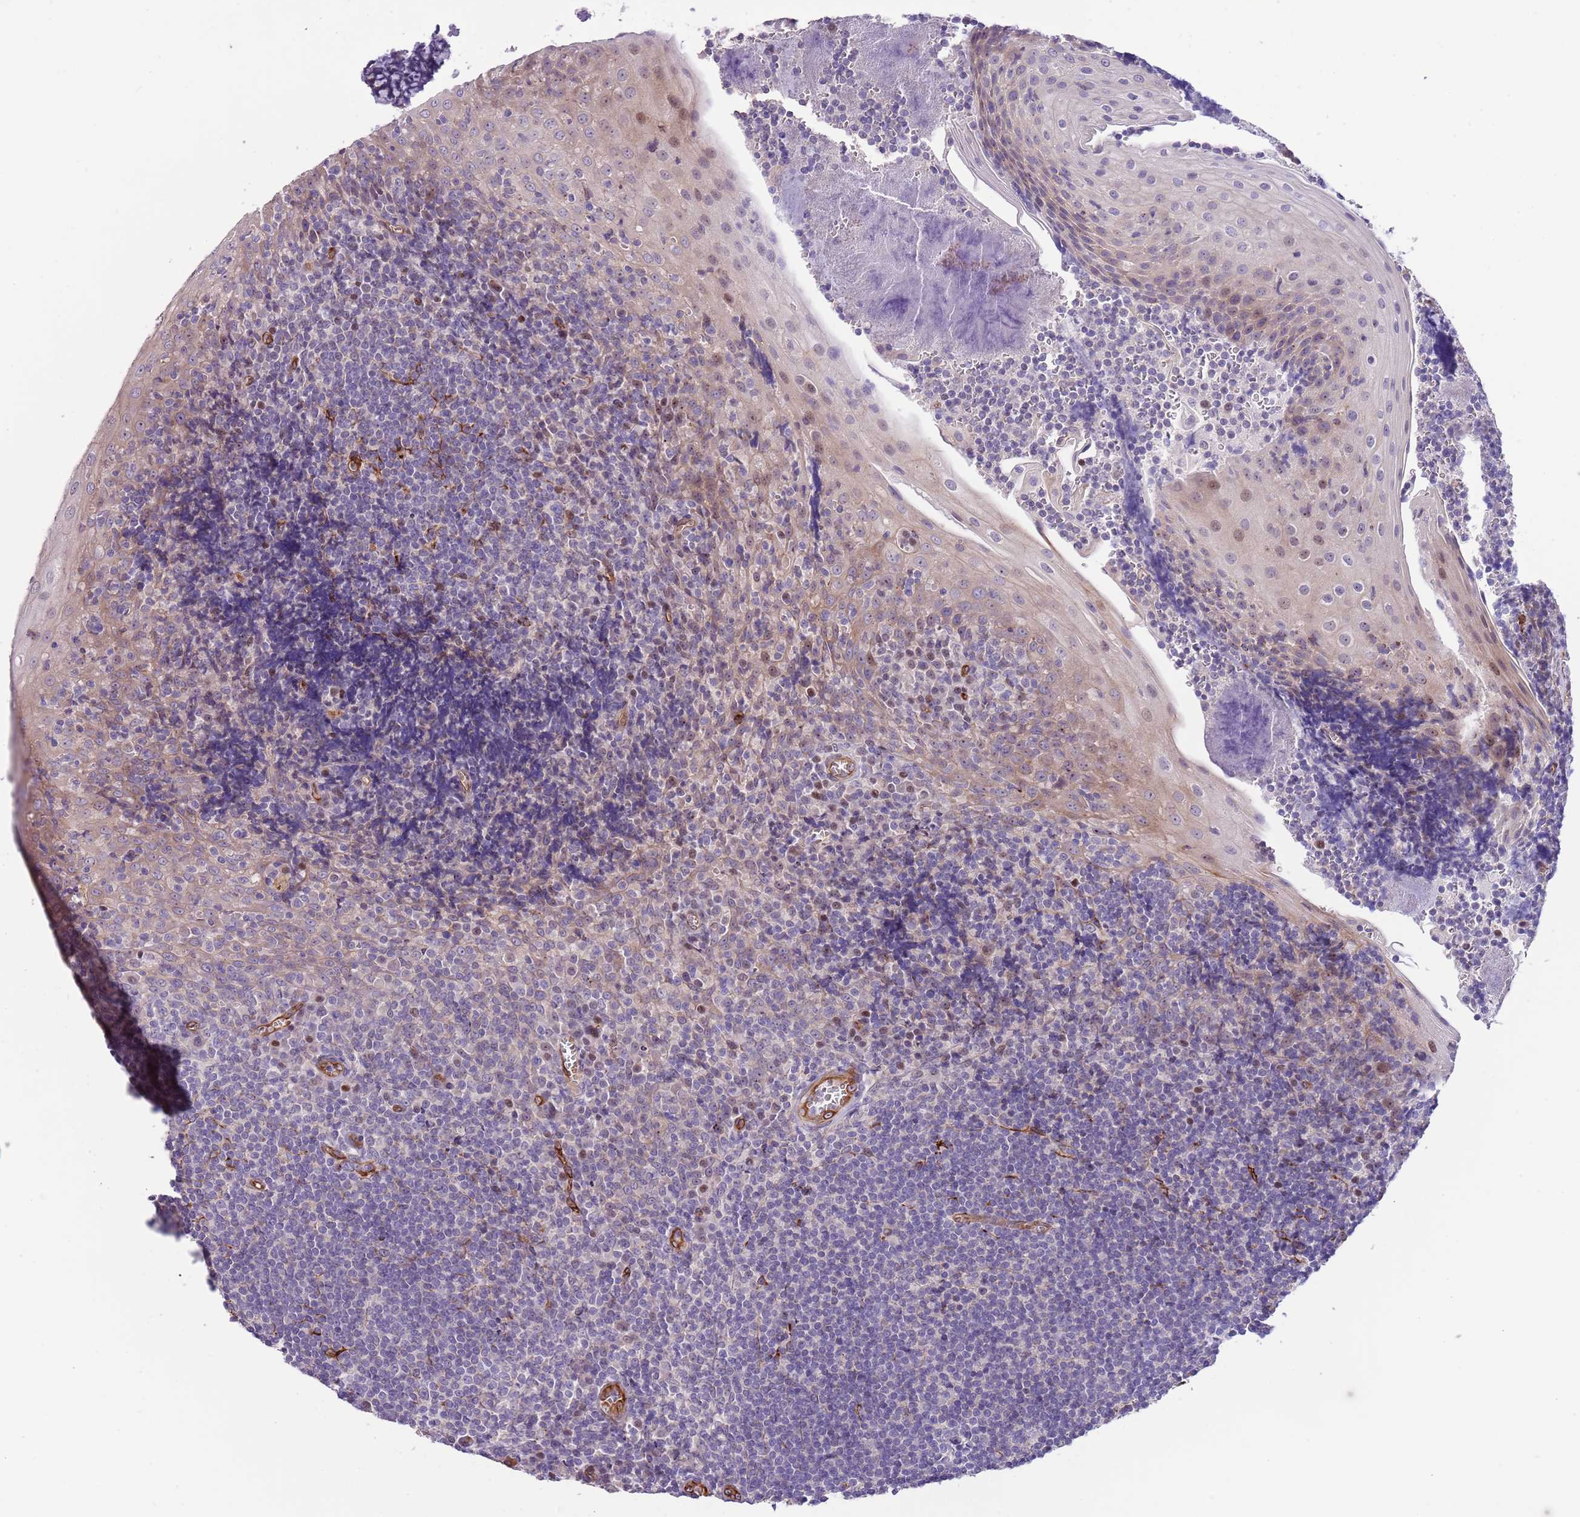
{"staining": {"intensity": "negative", "quantity": "none", "location": "none"}, "tissue": "tonsil", "cell_type": "Germinal center cells", "image_type": "normal", "snomed": [{"axis": "morphology", "description": "Normal tissue, NOS"}, {"axis": "topography", "description": "Tonsil"}], "caption": "DAB (3,3'-diaminobenzidine) immunohistochemical staining of benign tonsil demonstrates no significant expression in germinal center cells.", "gene": "GAS2L3", "patient": {"sex": "male", "age": 27}}